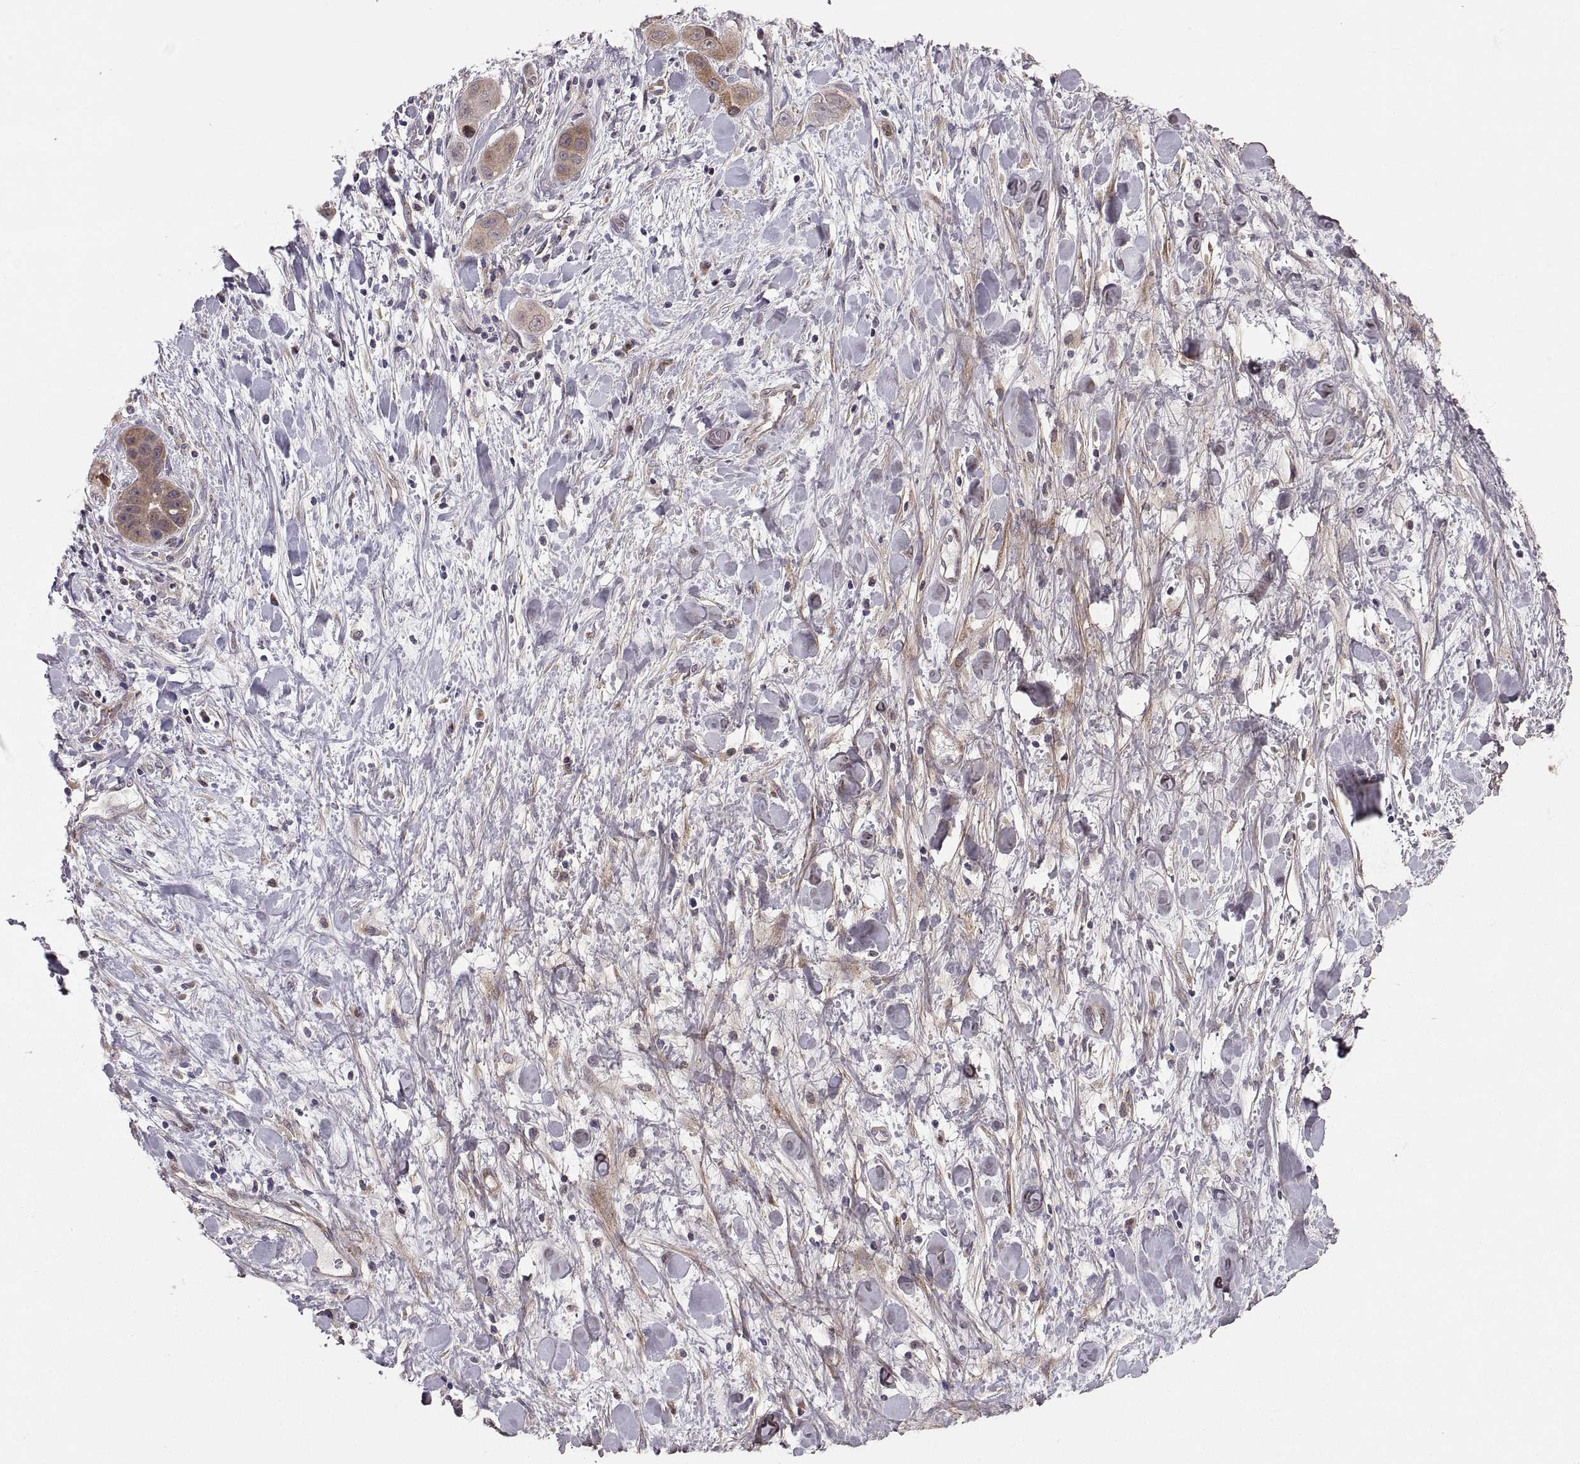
{"staining": {"intensity": "weak", "quantity": "25%-75%", "location": "cytoplasmic/membranous"}, "tissue": "liver cancer", "cell_type": "Tumor cells", "image_type": "cancer", "snomed": [{"axis": "morphology", "description": "Cholangiocarcinoma"}, {"axis": "topography", "description": "Liver"}], "caption": "Brown immunohistochemical staining in human liver cancer demonstrates weak cytoplasmic/membranous staining in approximately 25%-75% of tumor cells.", "gene": "TESC", "patient": {"sex": "female", "age": 52}}